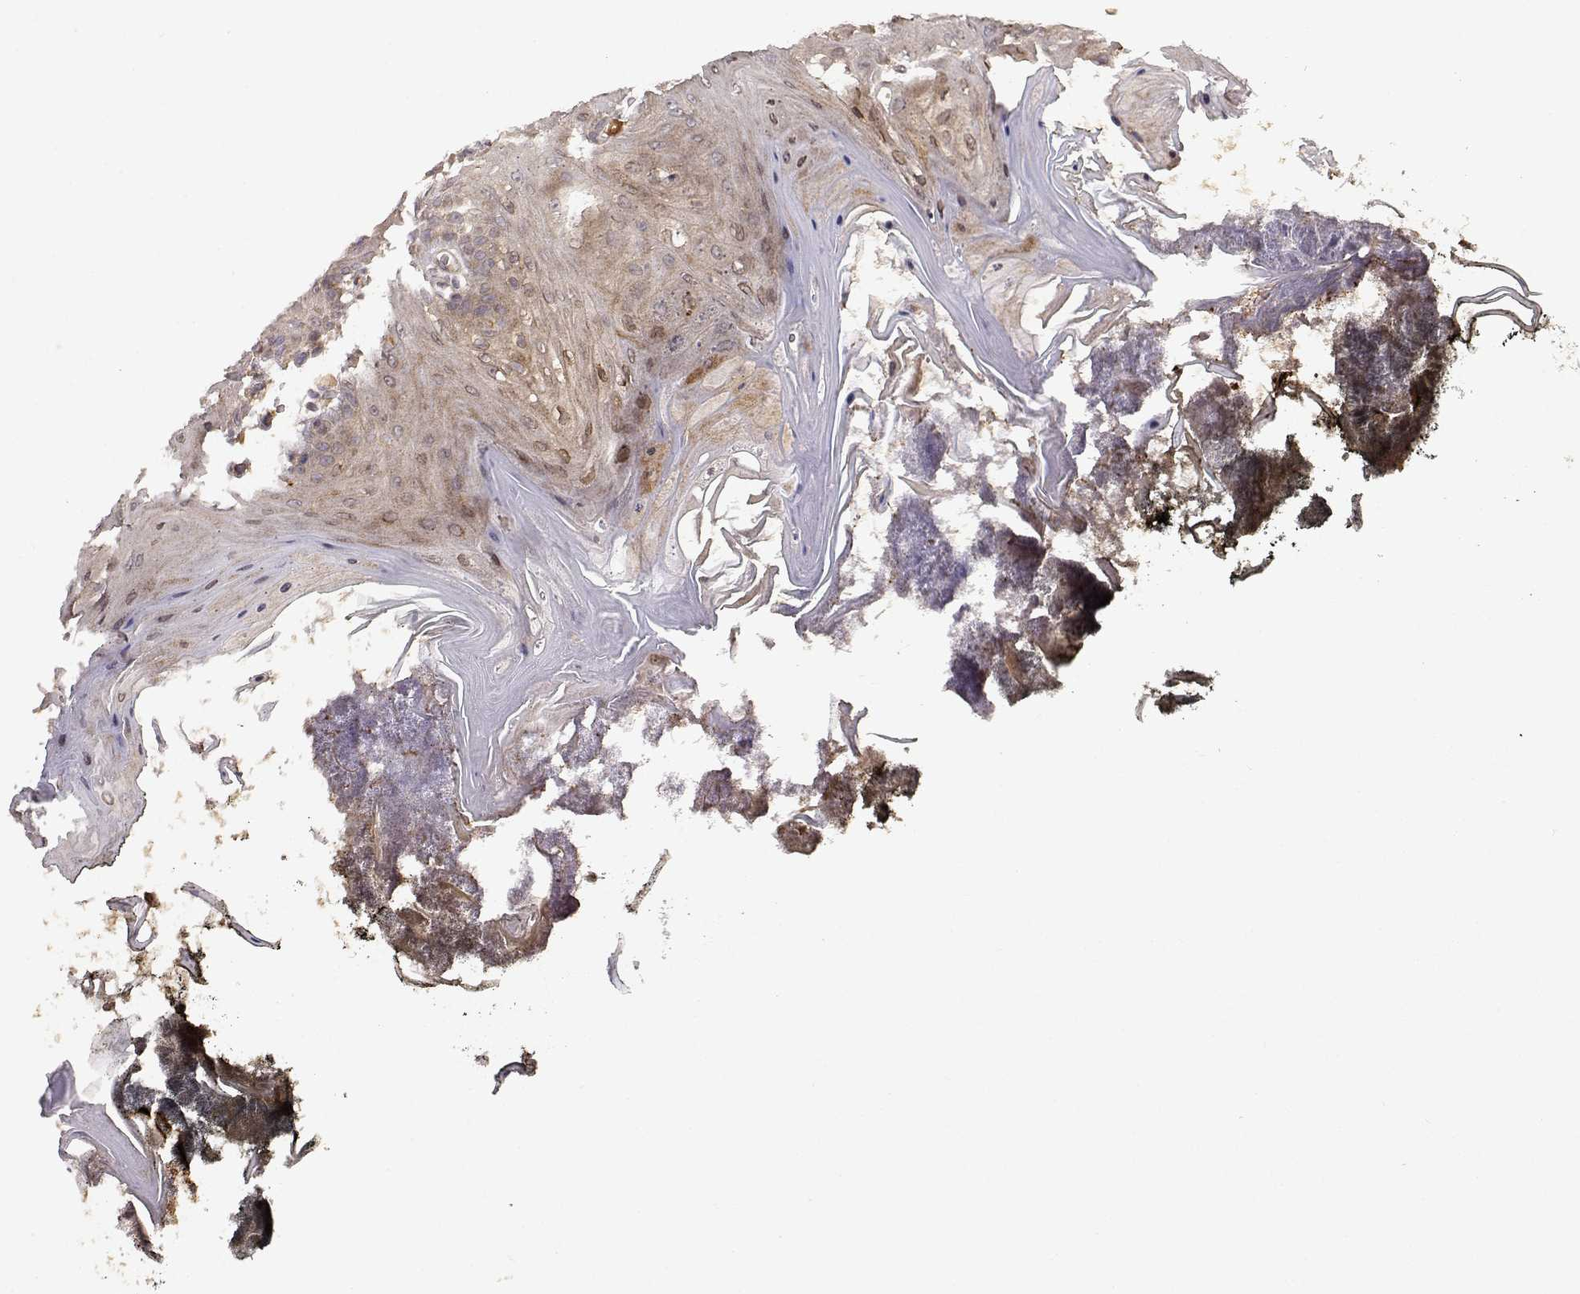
{"staining": {"intensity": "weak", "quantity": ">75%", "location": "cytoplasmic/membranous"}, "tissue": "oral mucosa", "cell_type": "Squamous epithelial cells", "image_type": "normal", "snomed": [{"axis": "morphology", "description": "Normal tissue, NOS"}, {"axis": "topography", "description": "Oral tissue"}], "caption": "Protein expression analysis of normal oral mucosa demonstrates weak cytoplasmic/membranous expression in about >75% of squamous epithelial cells. Nuclei are stained in blue.", "gene": "PICK1", "patient": {"sex": "male", "age": 9}}